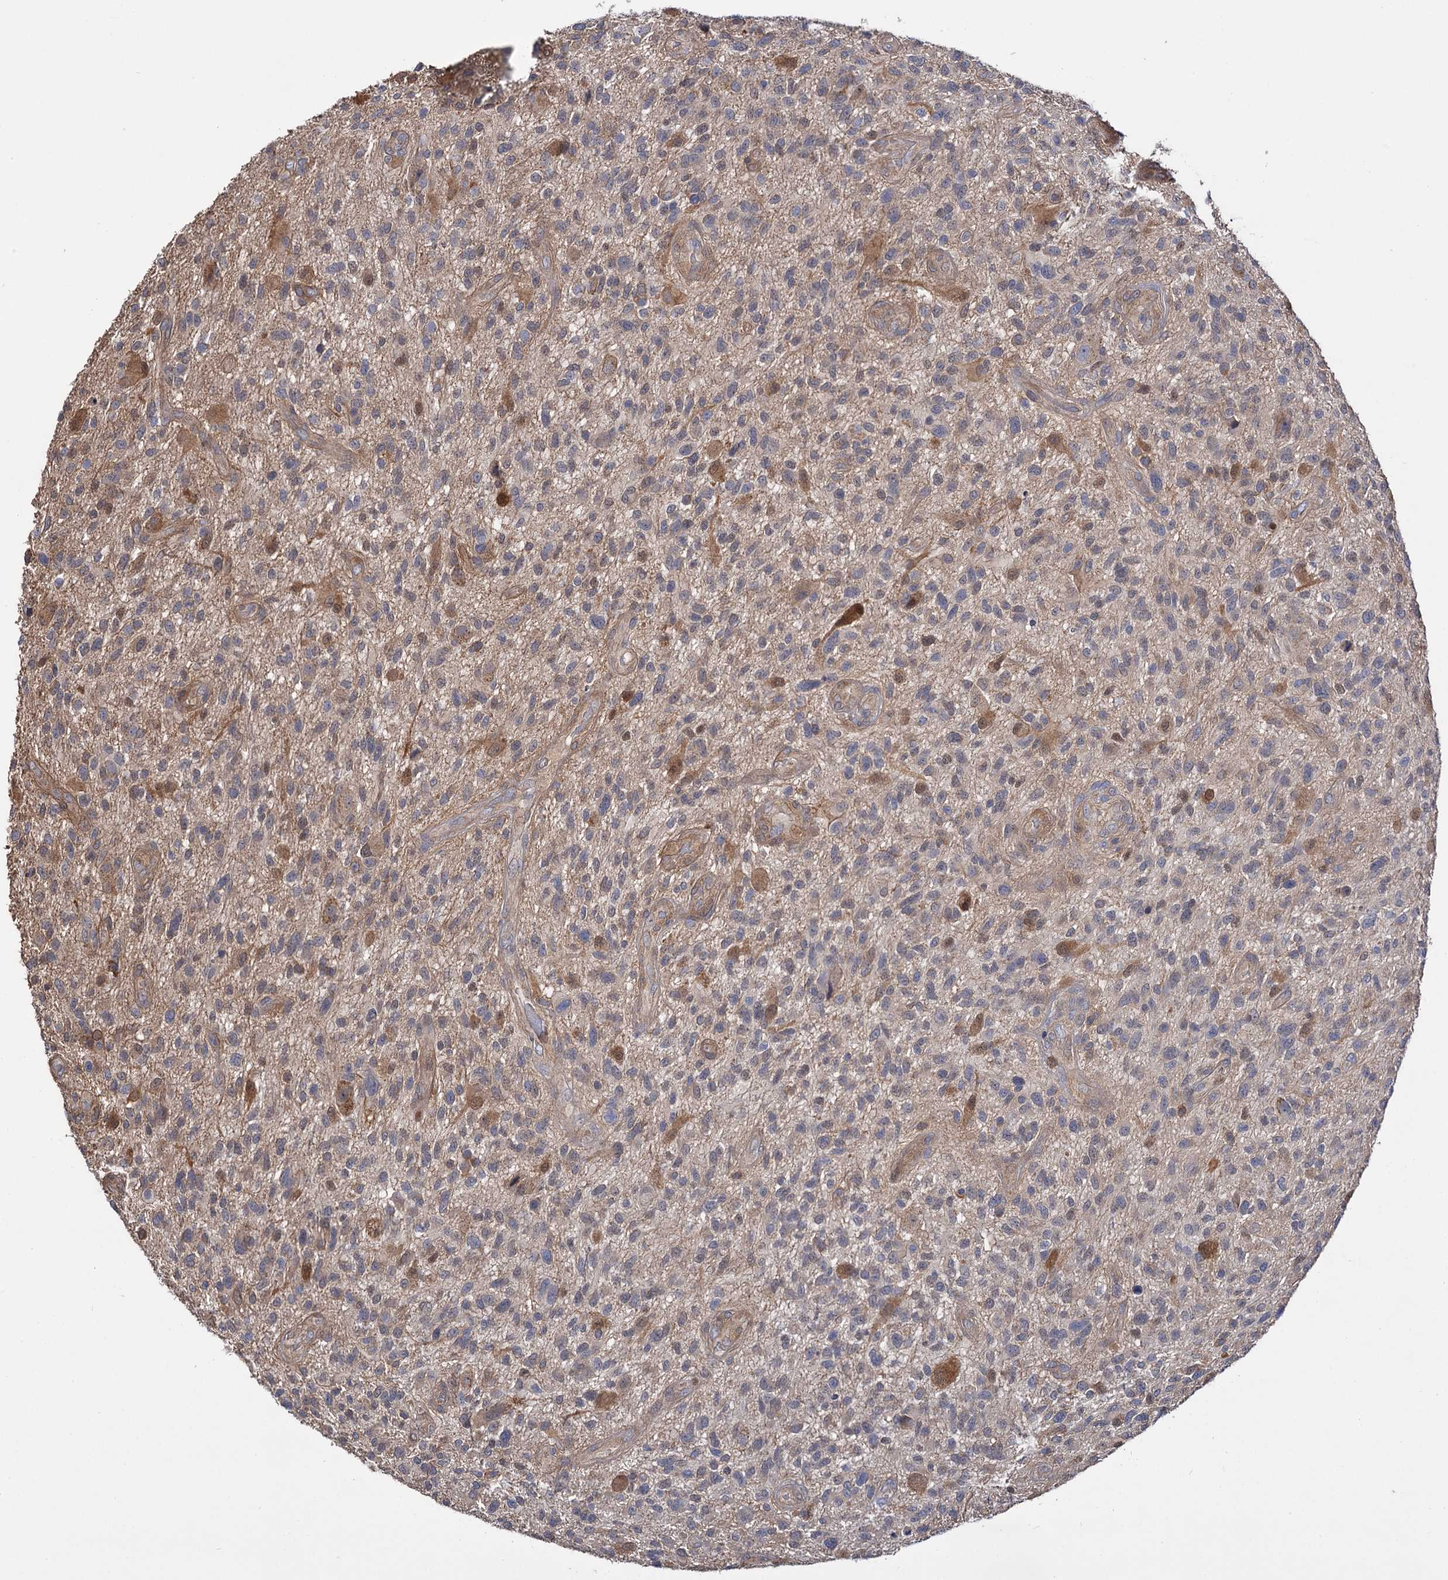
{"staining": {"intensity": "weak", "quantity": "<25%", "location": "cytoplasmic/membranous"}, "tissue": "glioma", "cell_type": "Tumor cells", "image_type": "cancer", "snomed": [{"axis": "morphology", "description": "Glioma, malignant, High grade"}, {"axis": "topography", "description": "Brain"}], "caption": "Immunohistochemistry of human malignant glioma (high-grade) displays no expression in tumor cells.", "gene": "IDI1", "patient": {"sex": "male", "age": 47}}